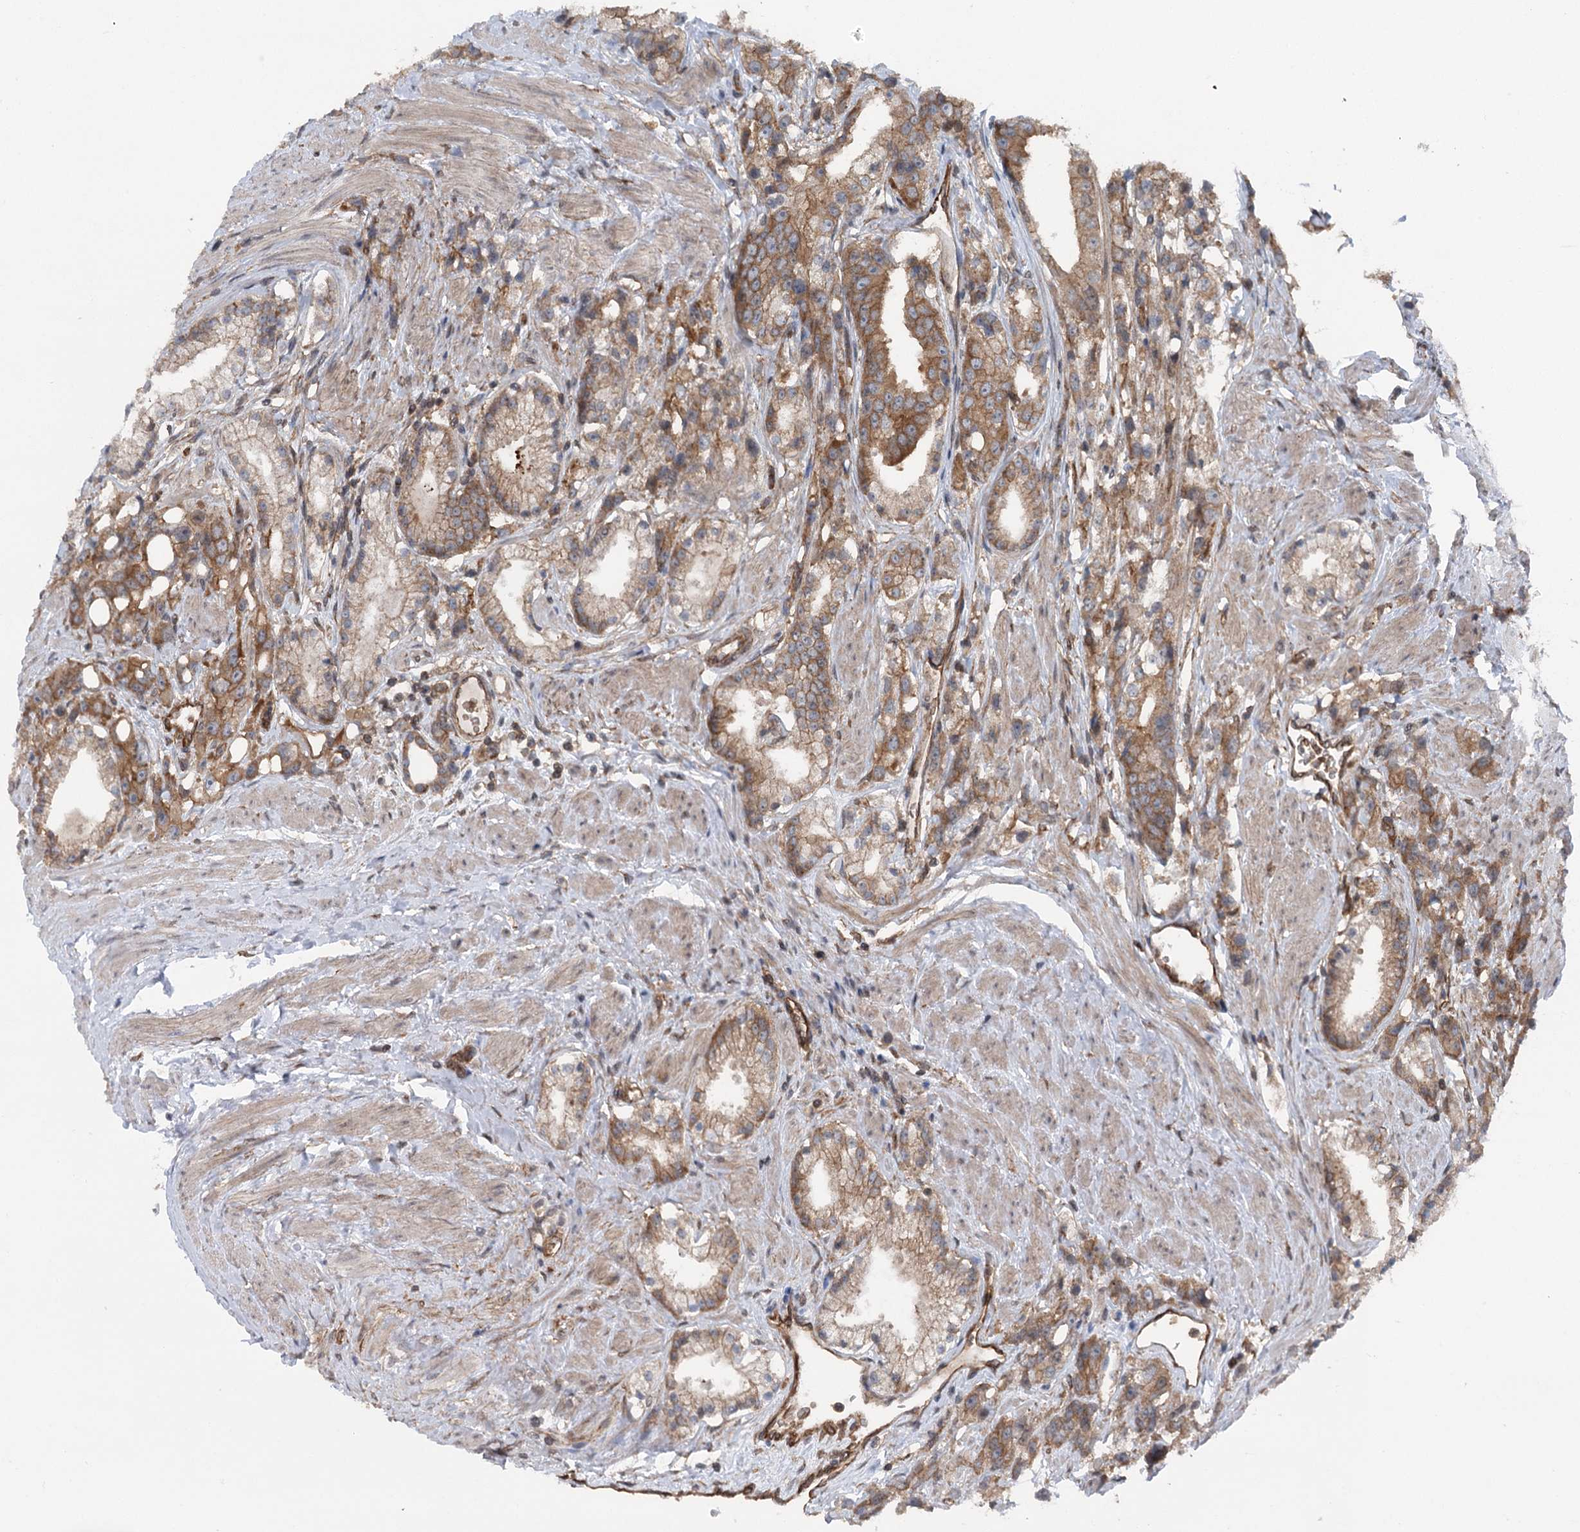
{"staining": {"intensity": "moderate", "quantity": ">75%", "location": "cytoplasmic/membranous"}, "tissue": "prostate cancer", "cell_type": "Tumor cells", "image_type": "cancer", "snomed": [{"axis": "morphology", "description": "Adenocarcinoma, NOS"}, {"axis": "topography", "description": "Prostate"}], "caption": "Immunohistochemical staining of prostate cancer (adenocarcinoma) demonstrates medium levels of moderate cytoplasmic/membranous staining in about >75% of tumor cells.", "gene": "IQSEC1", "patient": {"sex": "male", "age": 79}}